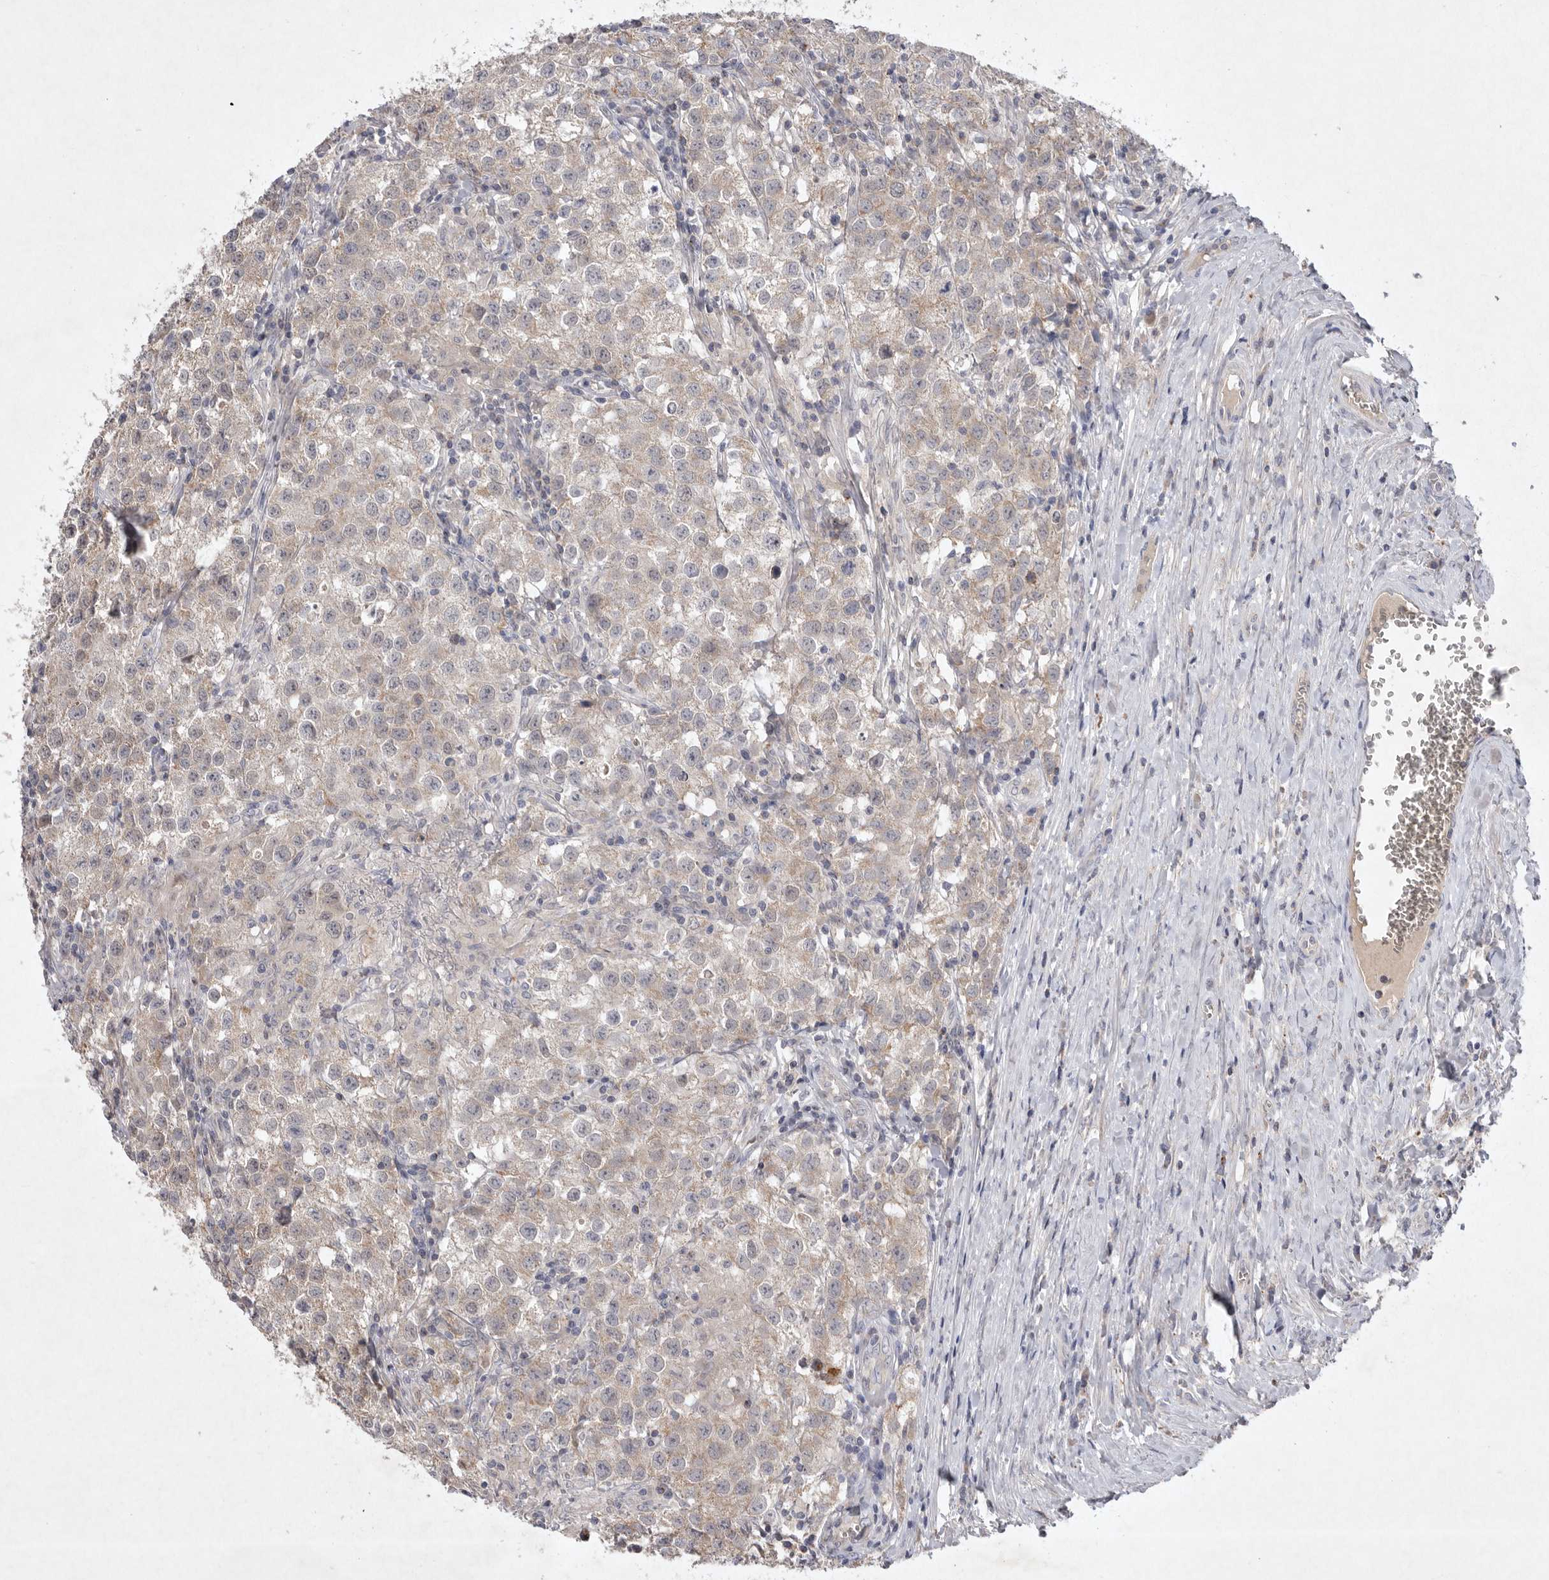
{"staining": {"intensity": "weak", "quantity": "<25%", "location": "cytoplasmic/membranous"}, "tissue": "testis cancer", "cell_type": "Tumor cells", "image_type": "cancer", "snomed": [{"axis": "morphology", "description": "Seminoma, NOS"}, {"axis": "morphology", "description": "Carcinoma, Embryonal, NOS"}, {"axis": "topography", "description": "Testis"}], "caption": "This histopathology image is of embryonal carcinoma (testis) stained with IHC to label a protein in brown with the nuclei are counter-stained blue. There is no positivity in tumor cells. (DAB immunohistochemistry with hematoxylin counter stain).", "gene": "TNFSF14", "patient": {"sex": "male", "age": 43}}